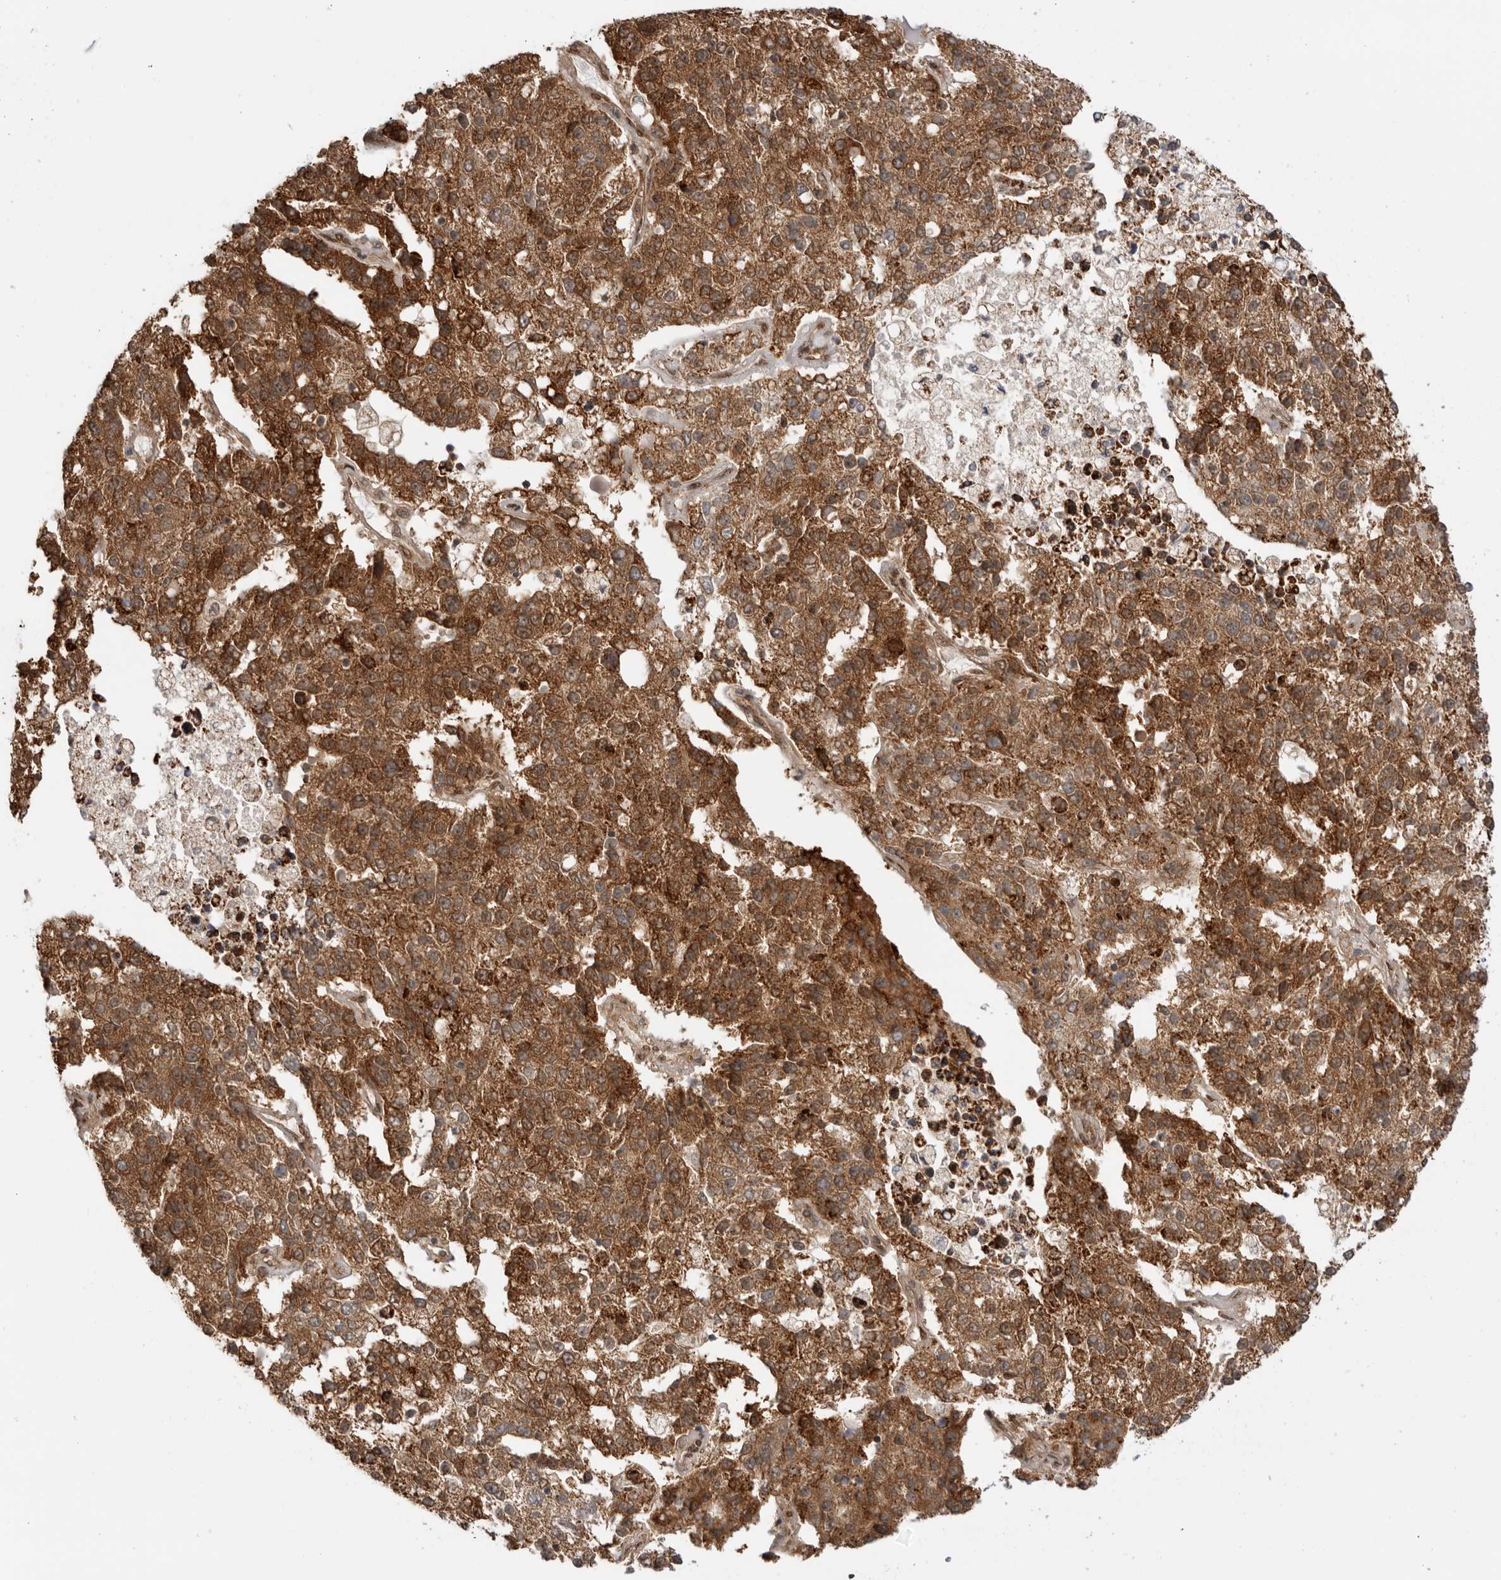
{"staining": {"intensity": "strong", "quantity": ">75%", "location": "cytoplasmic/membranous"}, "tissue": "pancreatic cancer", "cell_type": "Tumor cells", "image_type": "cancer", "snomed": [{"axis": "morphology", "description": "Adenocarcinoma, NOS"}, {"axis": "topography", "description": "Pancreas"}], "caption": "The histopathology image displays a brown stain indicating the presence of a protein in the cytoplasmic/membranous of tumor cells in pancreatic cancer (adenocarcinoma).", "gene": "DCAF8", "patient": {"sex": "female", "age": 61}}